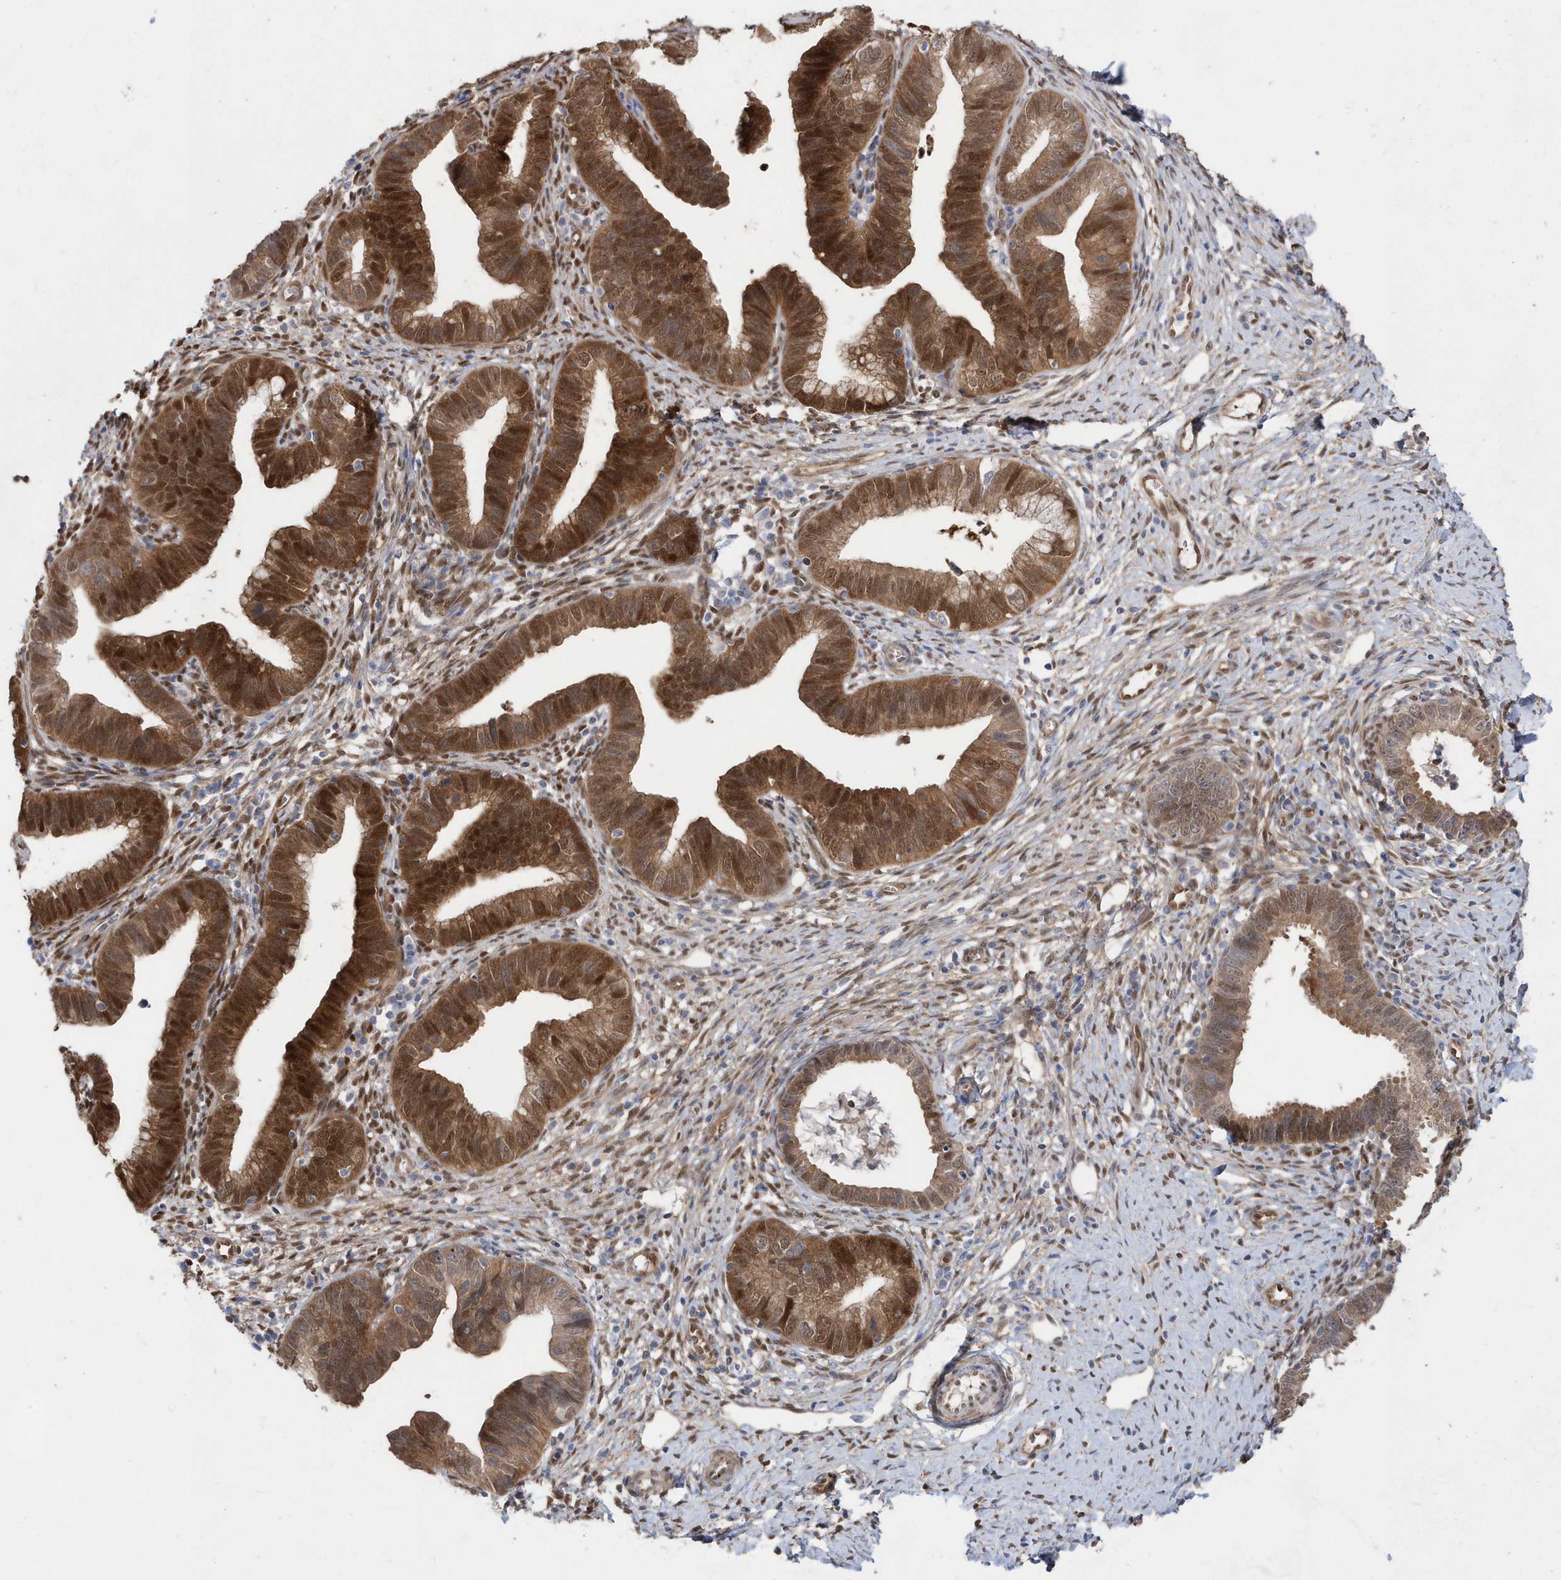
{"staining": {"intensity": "strong", "quantity": ">75%", "location": "cytoplasmic/membranous,nuclear"}, "tissue": "cervical cancer", "cell_type": "Tumor cells", "image_type": "cancer", "snomed": [{"axis": "morphology", "description": "Adenocarcinoma, NOS"}, {"axis": "topography", "description": "Cervix"}], "caption": "This is an image of IHC staining of cervical adenocarcinoma, which shows strong positivity in the cytoplasmic/membranous and nuclear of tumor cells.", "gene": "BDH2", "patient": {"sex": "female", "age": 36}}